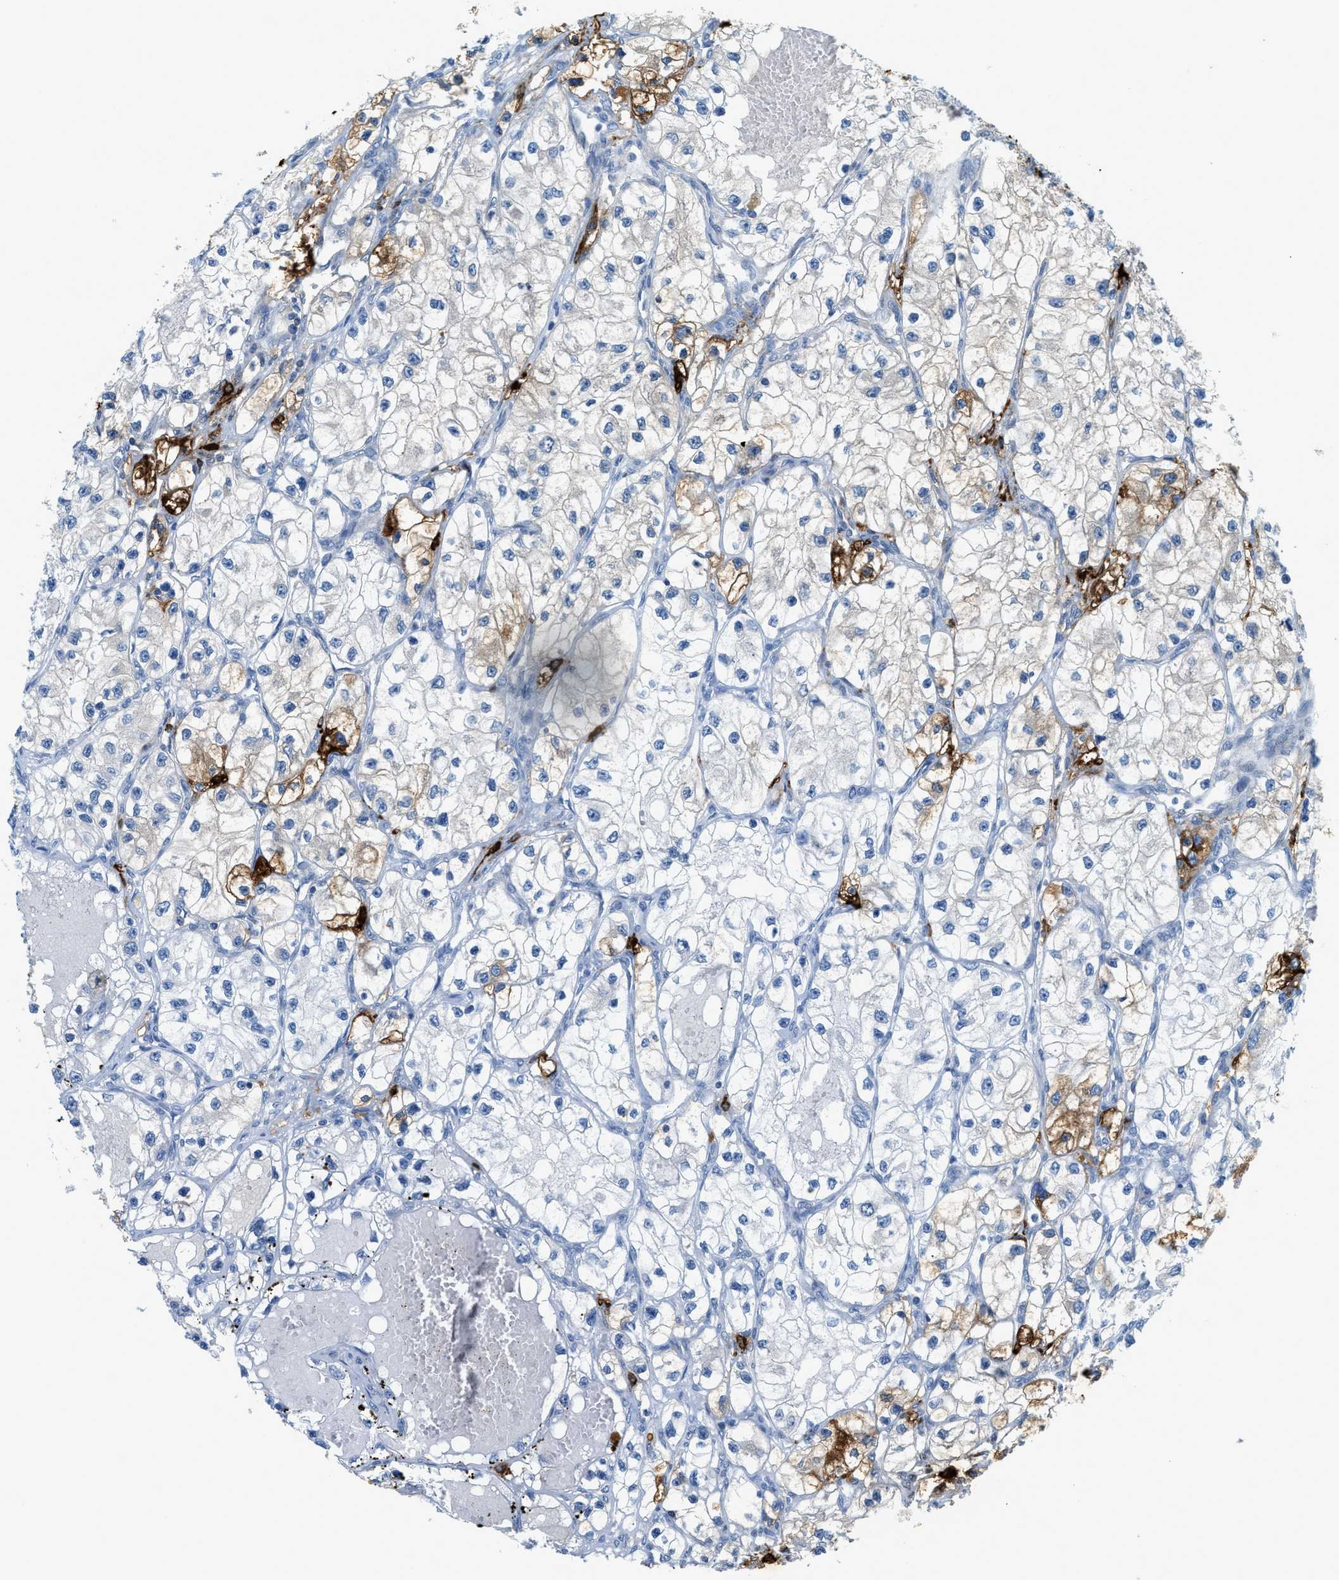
{"staining": {"intensity": "moderate", "quantity": "<25%", "location": "cytoplasmic/membranous"}, "tissue": "renal cancer", "cell_type": "Tumor cells", "image_type": "cancer", "snomed": [{"axis": "morphology", "description": "Adenocarcinoma, NOS"}, {"axis": "topography", "description": "Kidney"}], "caption": "Adenocarcinoma (renal) tissue exhibits moderate cytoplasmic/membranous expression in approximately <25% of tumor cells", "gene": "TPSAB1", "patient": {"sex": "female", "age": 57}}